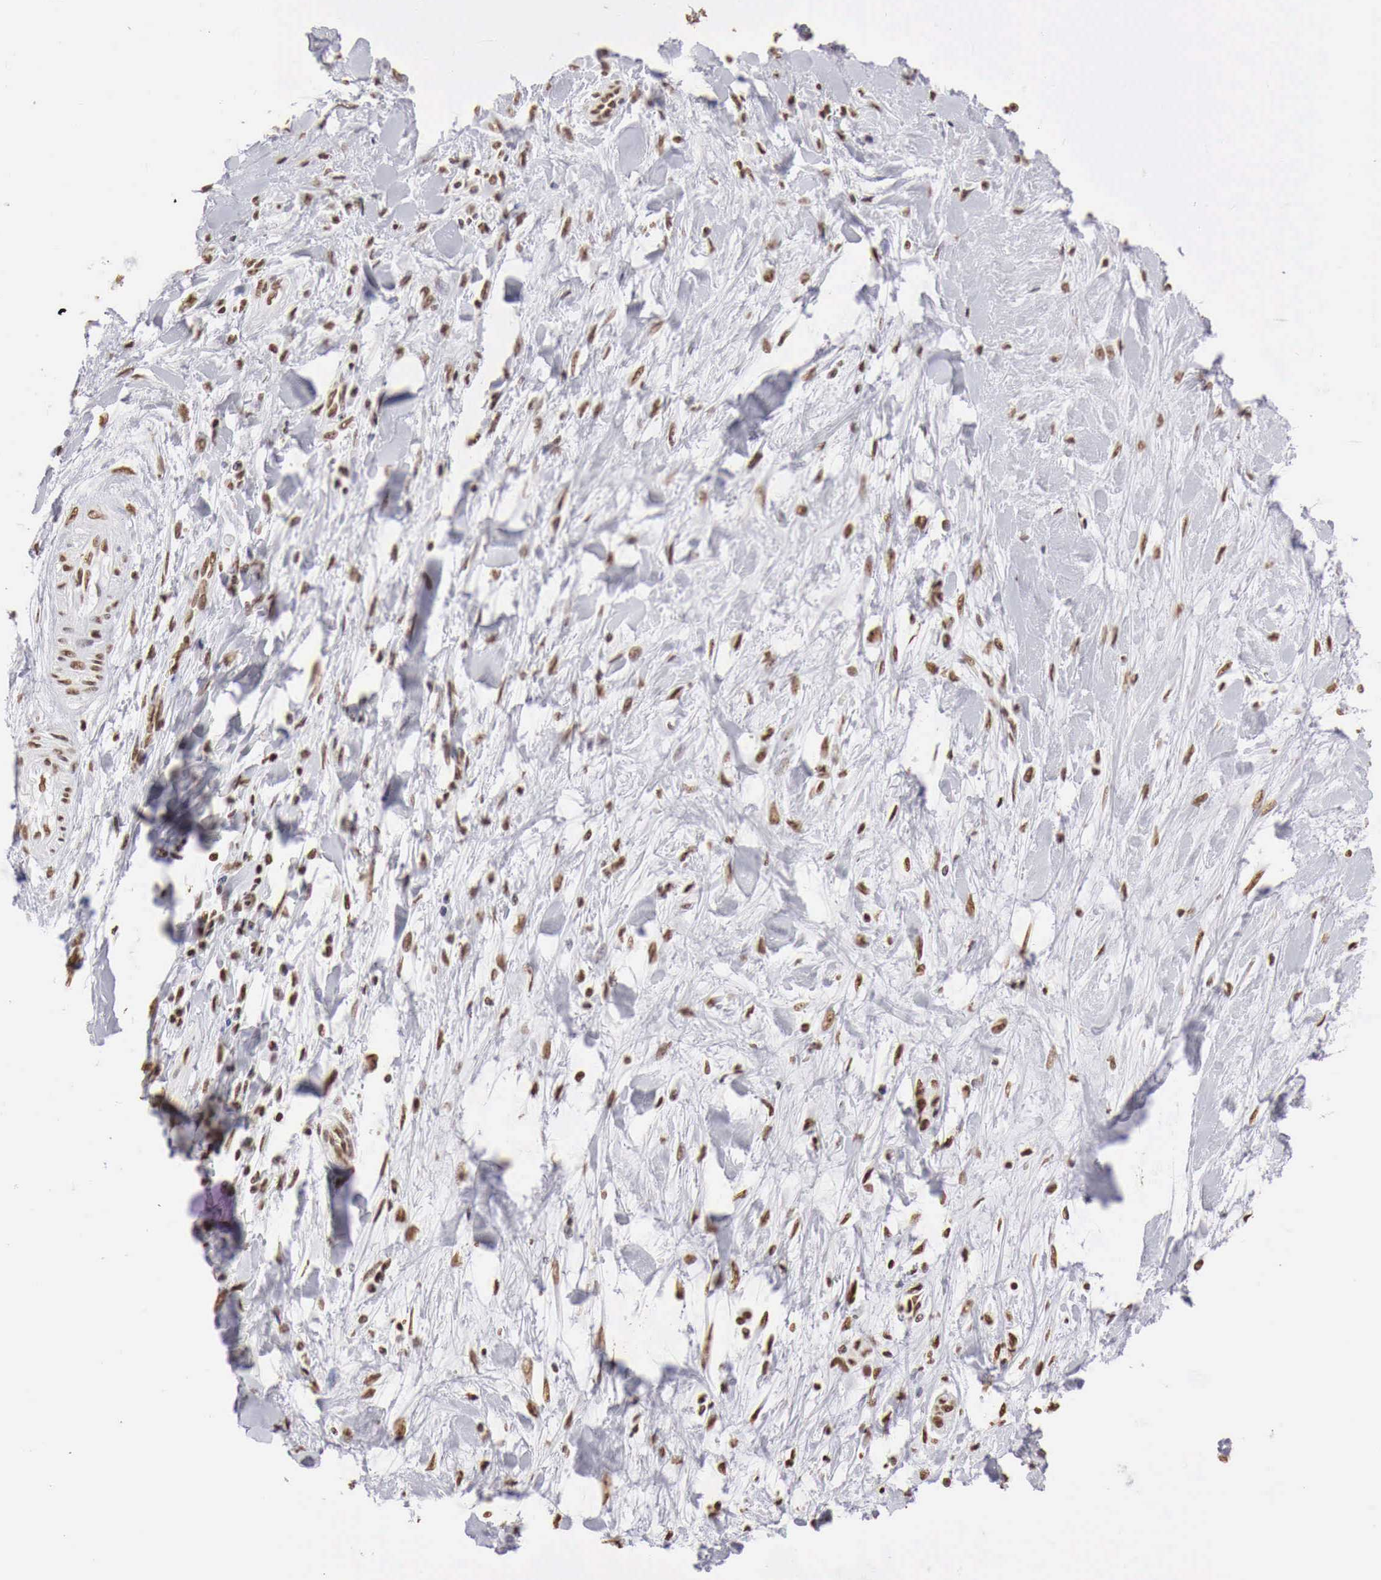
{"staining": {"intensity": "strong", "quantity": ">75%", "location": "nuclear"}, "tissue": "liver cancer", "cell_type": "Tumor cells", "image_type": "cancer", "snomed": [{"axis": "morphology", "description": "Cholangiocarcinoma"}, {"axis": "topography", "description": "Liver"}], "caption": "Immunohistochemistry (IHC) micrograph of neoplastic tissue: human cholangiocarcinoma (liver) stained using immunohistochemistry (IHC) displays high levels of strong protein expression localized specifically in the nuclear of tumor cells, appearing as a nuclear brown color.", "gene": "DKC1", "patient": {"sex": "male", "age": 57}}